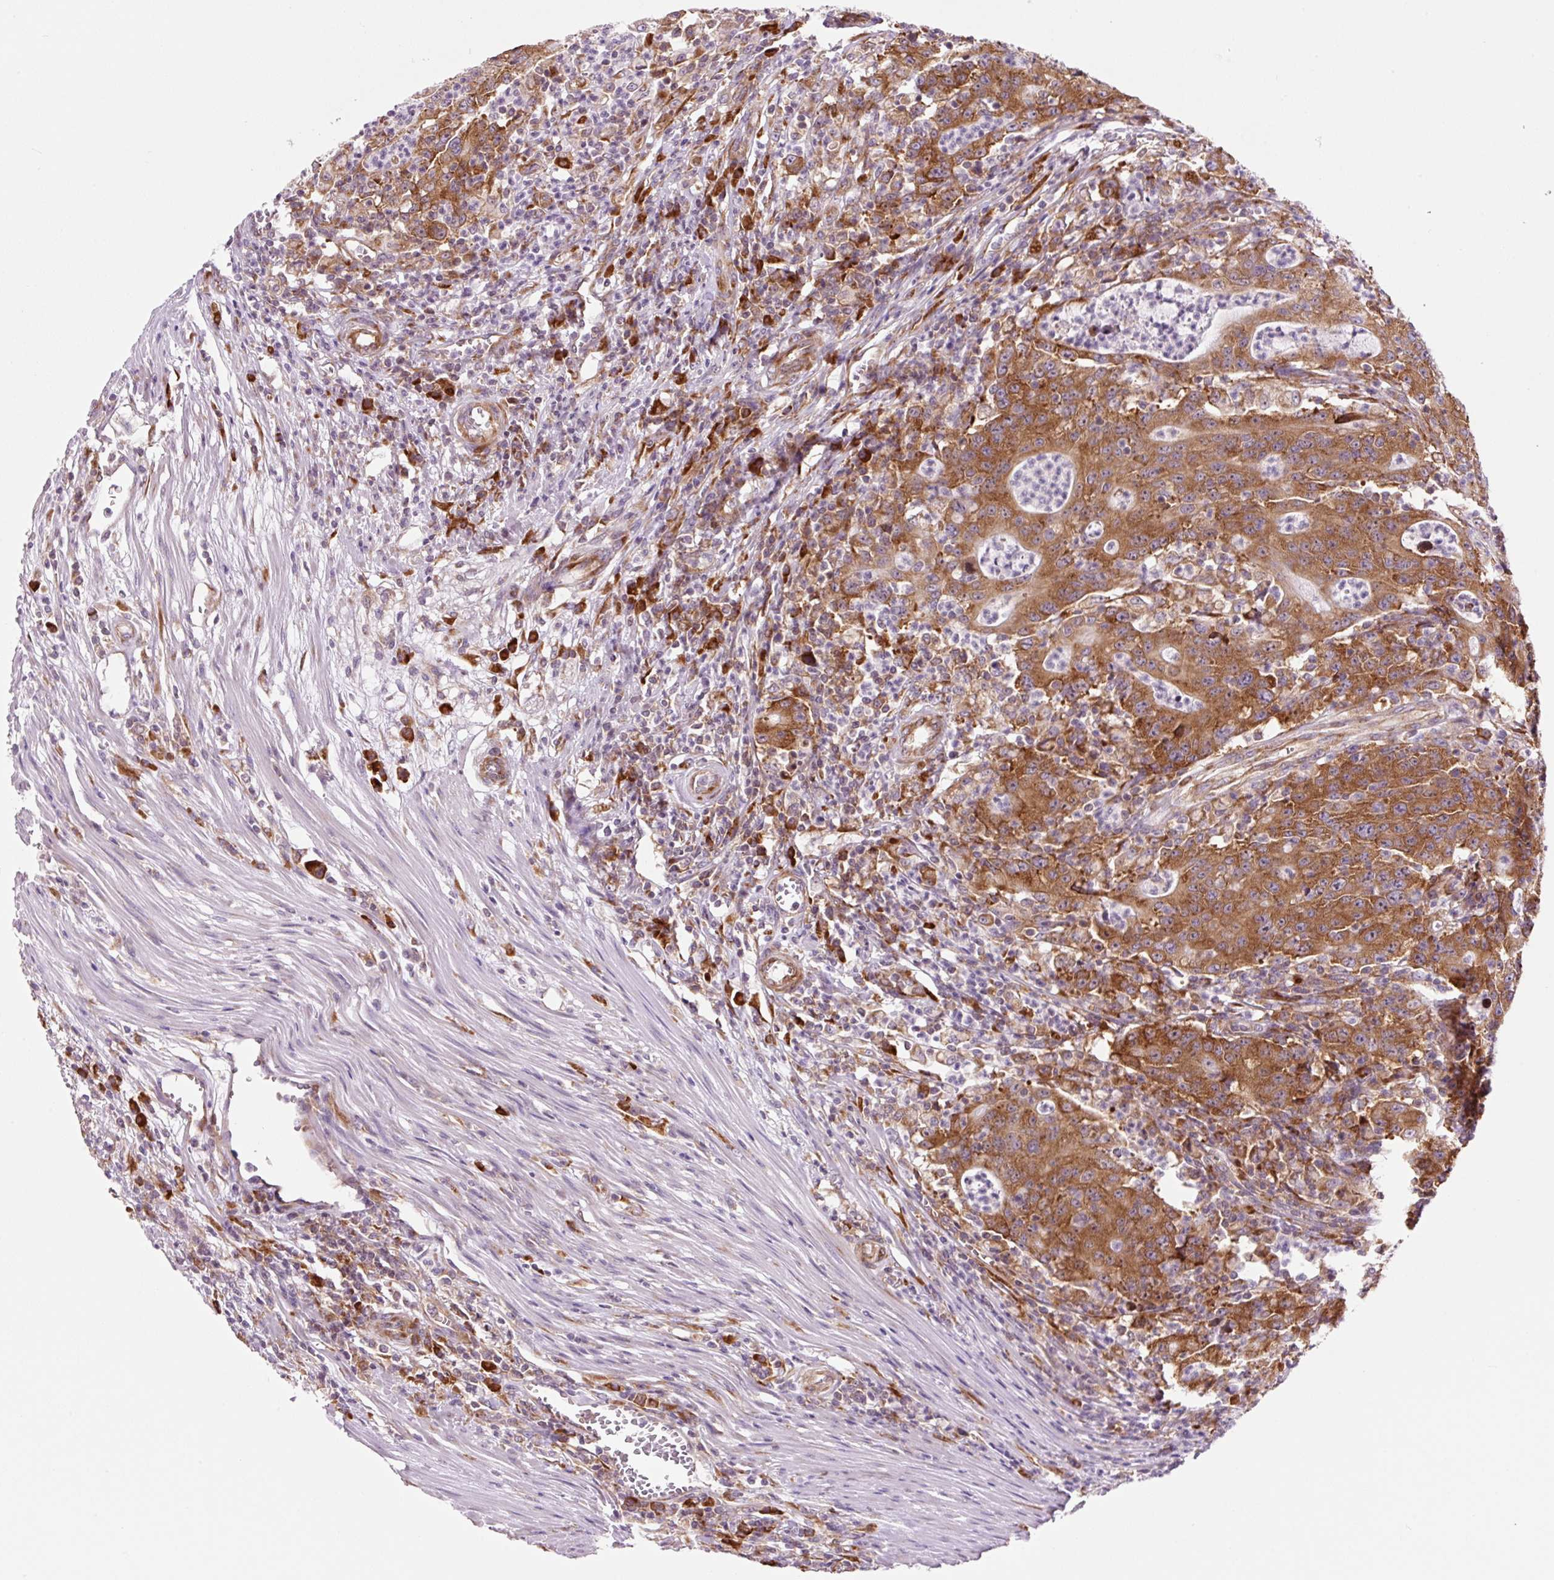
{"staining": {"intensity": "strong", "quantity": ">75%", "location": "cytoplasmic/membranous"}, "tissue": "colorectal cancer", "cell_type": "Tumor cells", "image_type": "cancer", "snomed": [{"axis": "morphology", "description": "Adenocarcinoma, NOS"}, {"axis": "topography", "description": "Colon"}], "caption": "A micrograph of human adenocarcinoma (colorectal) stained for a protein reveals strong cytoplasmic/membranous brown staining in tumor cells. (Brightfield microscopy of DAB IHC at high magnification).", "gene": "RPL41", "patient": {"sex": "male", "age": 83}}